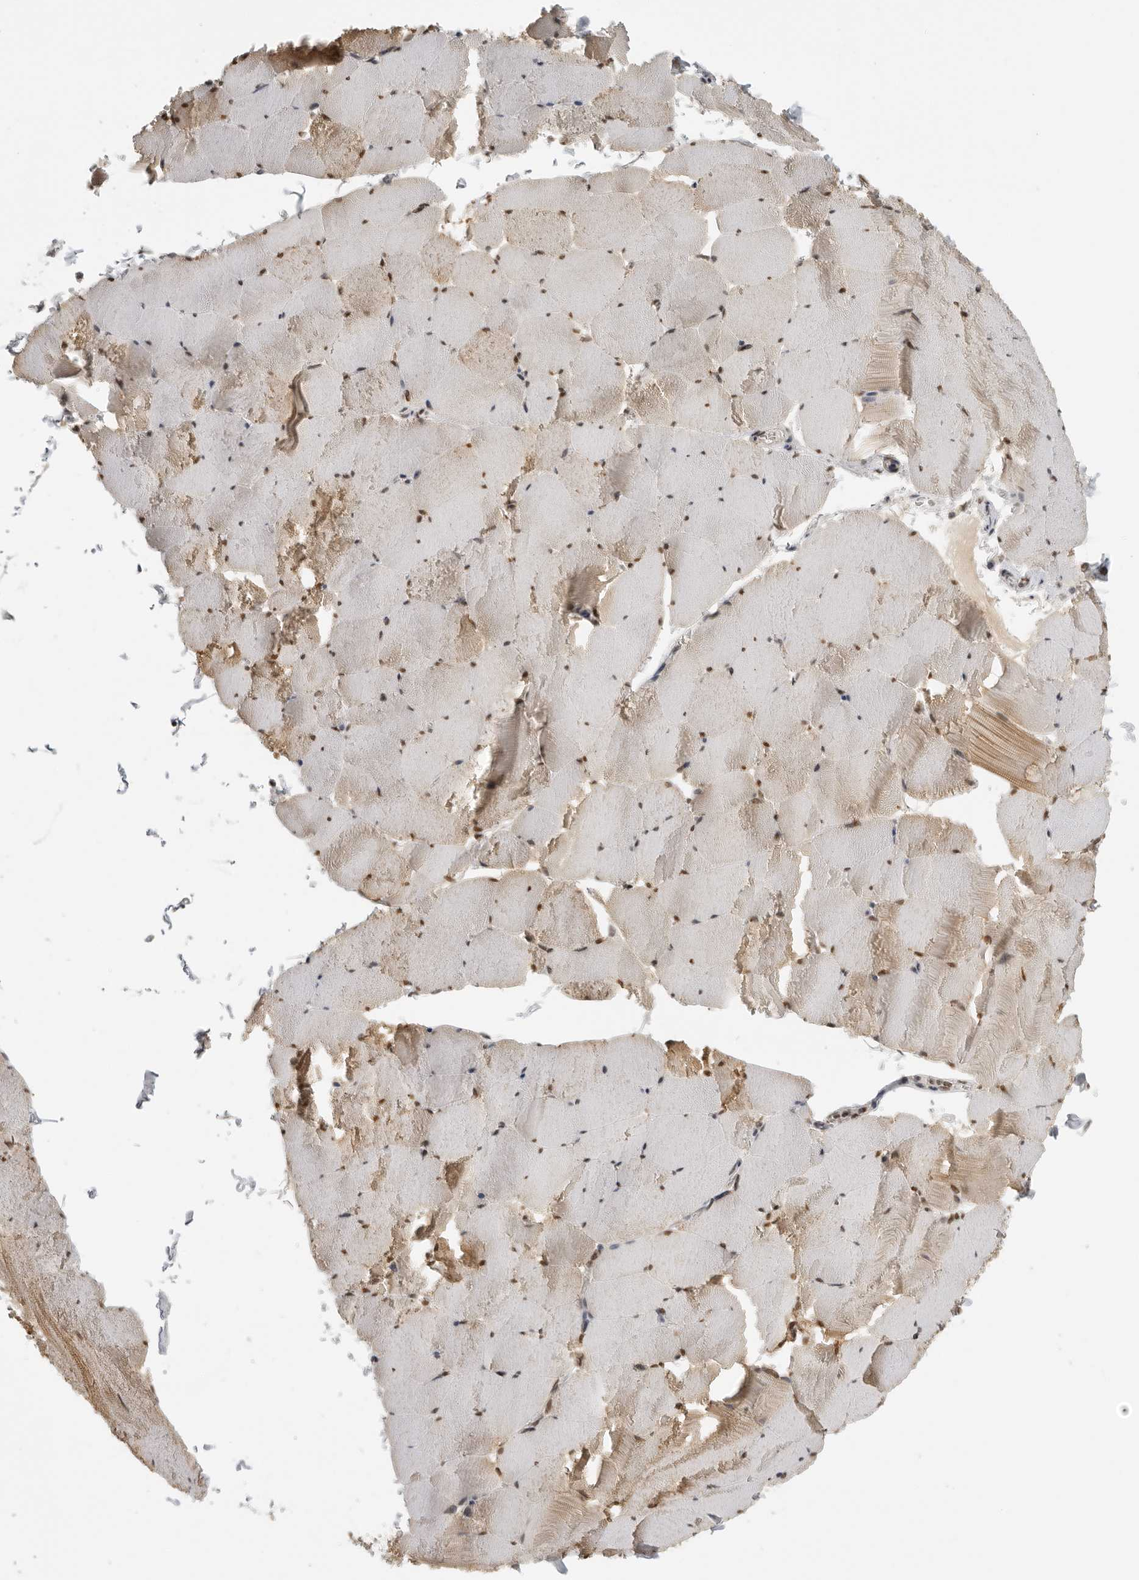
{"staining": {"intensity": "moderate", "quantity": ">75%", "location": "cytoplasmic/membranous,nuclear"}, "tissue": "skeletal muscle", "cell_type": "Myocytes", "image_type": "normal", "snomed": [{"axis": "morphology", "description": "Normal tissue, NOS"}, {"axis": "topography", "description": "Skeletal muscle"}], "caption": "The immunohistochemical stain shows moderate cytoplasmic/membranous,nuclear expression in myocytes of unremarkable skeletal muscle. The protein of interest is shown in brown color, while the nuclei are stained blue.", "gene": "RPA2", "patient": {"sex": "male", "age": 62}}